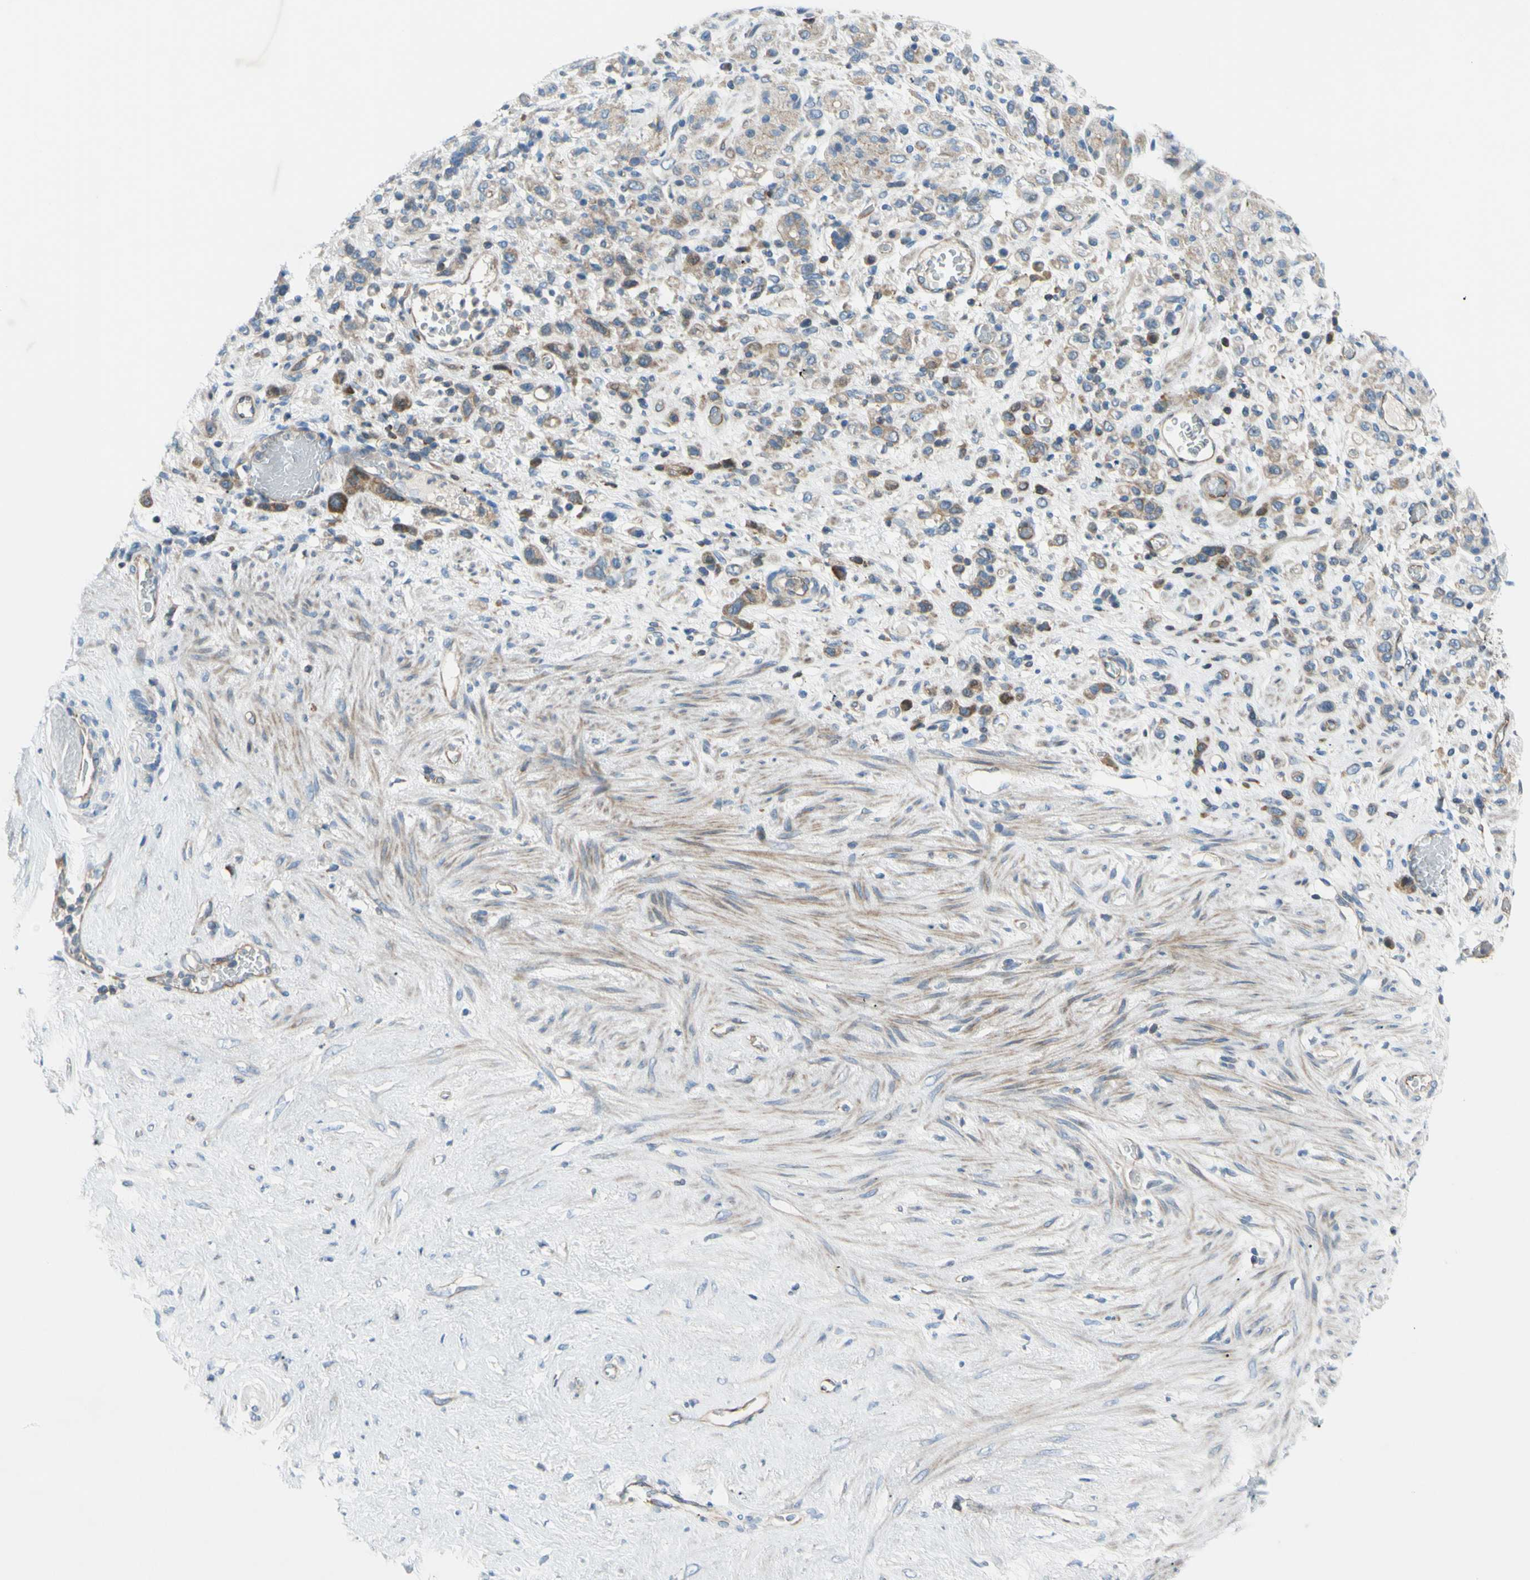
{"staining": {"intensity": "moderate", "quantity": ">75%", "location": "cytoplasmic/membranous"}, "tissue": "stomach cancer", "cell_type": "Tumor cells", "image_type": "cancer", "snomed": [{"axis": "morphology", "description": "Adenocarcinoma, NOS"}, {"axis": "morphology", "description": "Adenocarcinoma, High grade"}, {"axis": "topography", "description": "Stomach, upper"}, {"axis": "topography", "description": "Stomach, lower"}], "caption": "IHC image of stomach adenocarcinoma (high-grade) stained for a protein (brown), which displays medium levels of moderate cytoplasmic/membranous expression in approximately >75% of tumor cells.", "gene": "PAK2", "patient": {"sex": "female", "age": 65}}